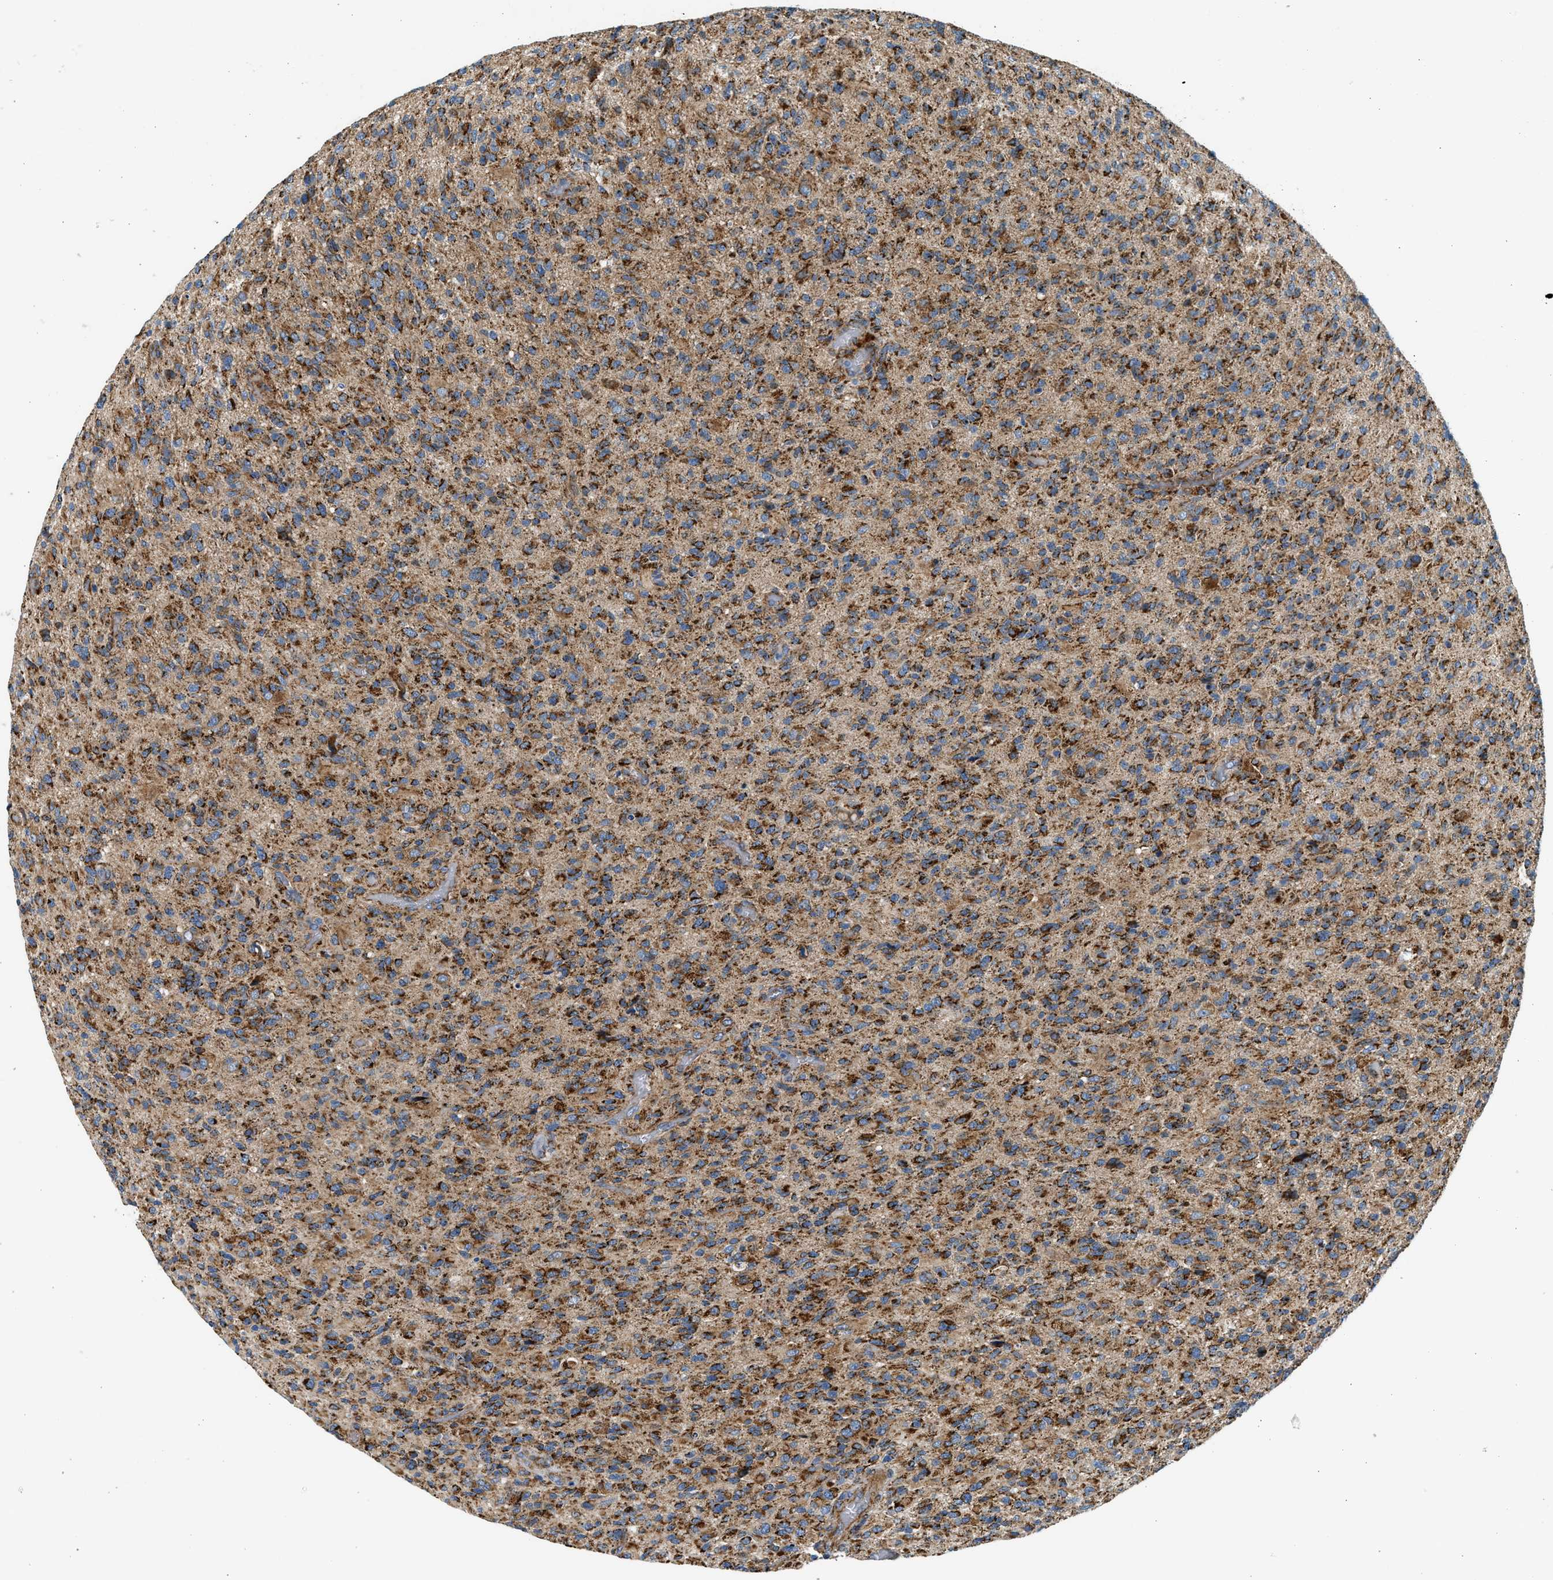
{"staining": {"intensity": "strong", "quantity": ">75%", "location": "cytoplasmic/membranous"}, "tissue": "glioma", "cell_type": "Tumor cells", "image_type": "cancer", "snomed": [{"axis": "morphology", "description": "Glioma, malignant, High grade"}, {"axis": "topography", "description": "Brain"}], "caption": "This is a histology image of immunohistochemistry (IHC) staining of glioma, which shows strong positivity in the cytoplasmic/membranous of tumor cells.", "gene": "KCNMB3", "patient": {"sex": "male", "age": 71}}